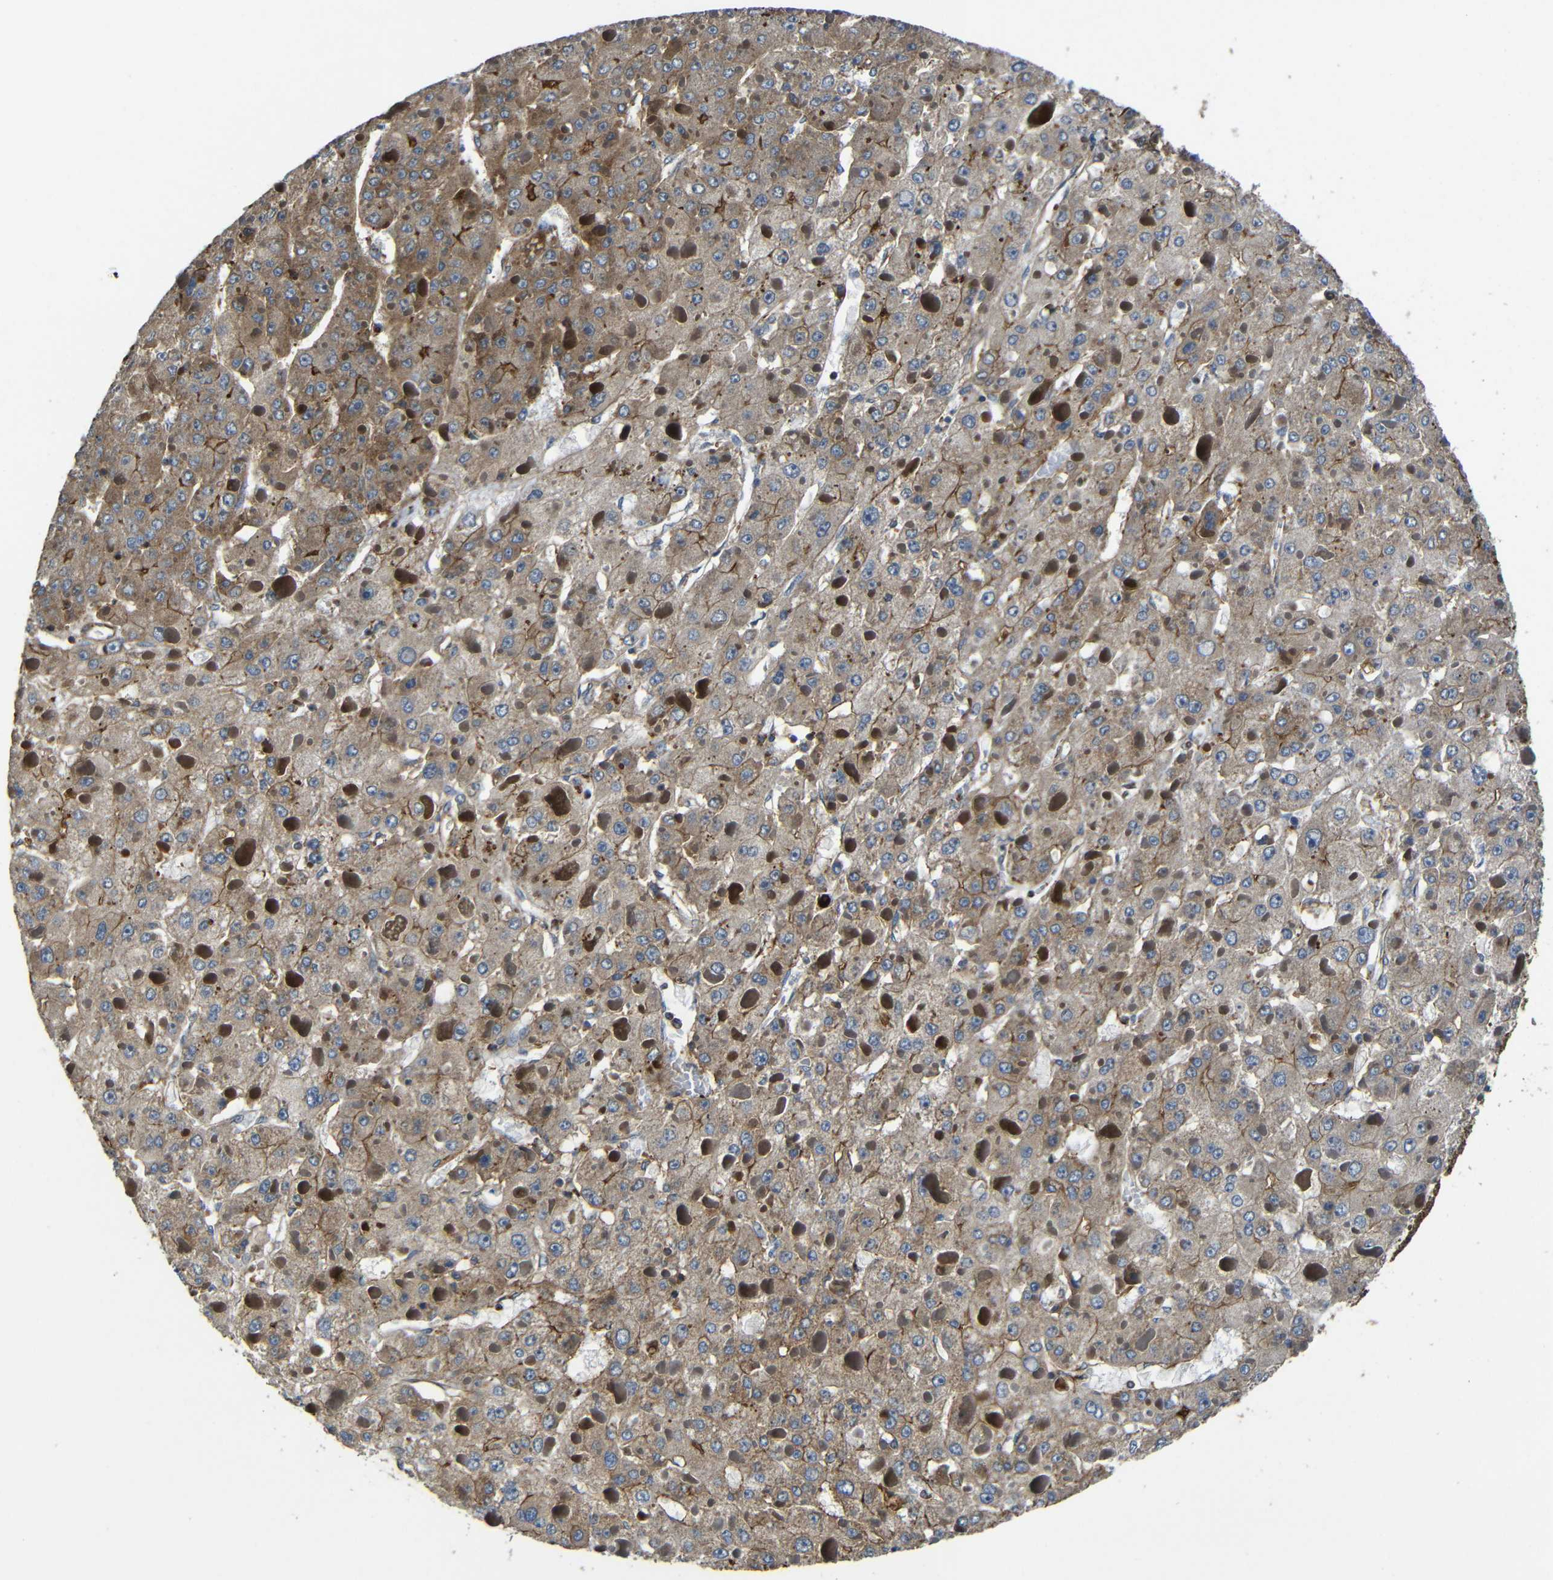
{"staining": {"intensity": "moderate", "quantity": ">75%", "location": "cytoplasmic/membranous"}, "tissue": "liver cancer", "cell_type": "Tumor cells", "image_type": "cancer", "snomed": [{"axis": "morphology", "description": "Carcinoma, Hepatocellular, NOS"}, {"axis": "topography", "description": "Liver"}], "caption": "IHC (DAB (3,3'-diaminobenzidine)) staining of human liver cancer (hepatocellular carcinoma) reveals moderate cytoplasmic/membranous protein positivity in approximately >75% of tumor cells.", "gene": "PTCH1", "patient": {"sex": "female", "age": 73}}